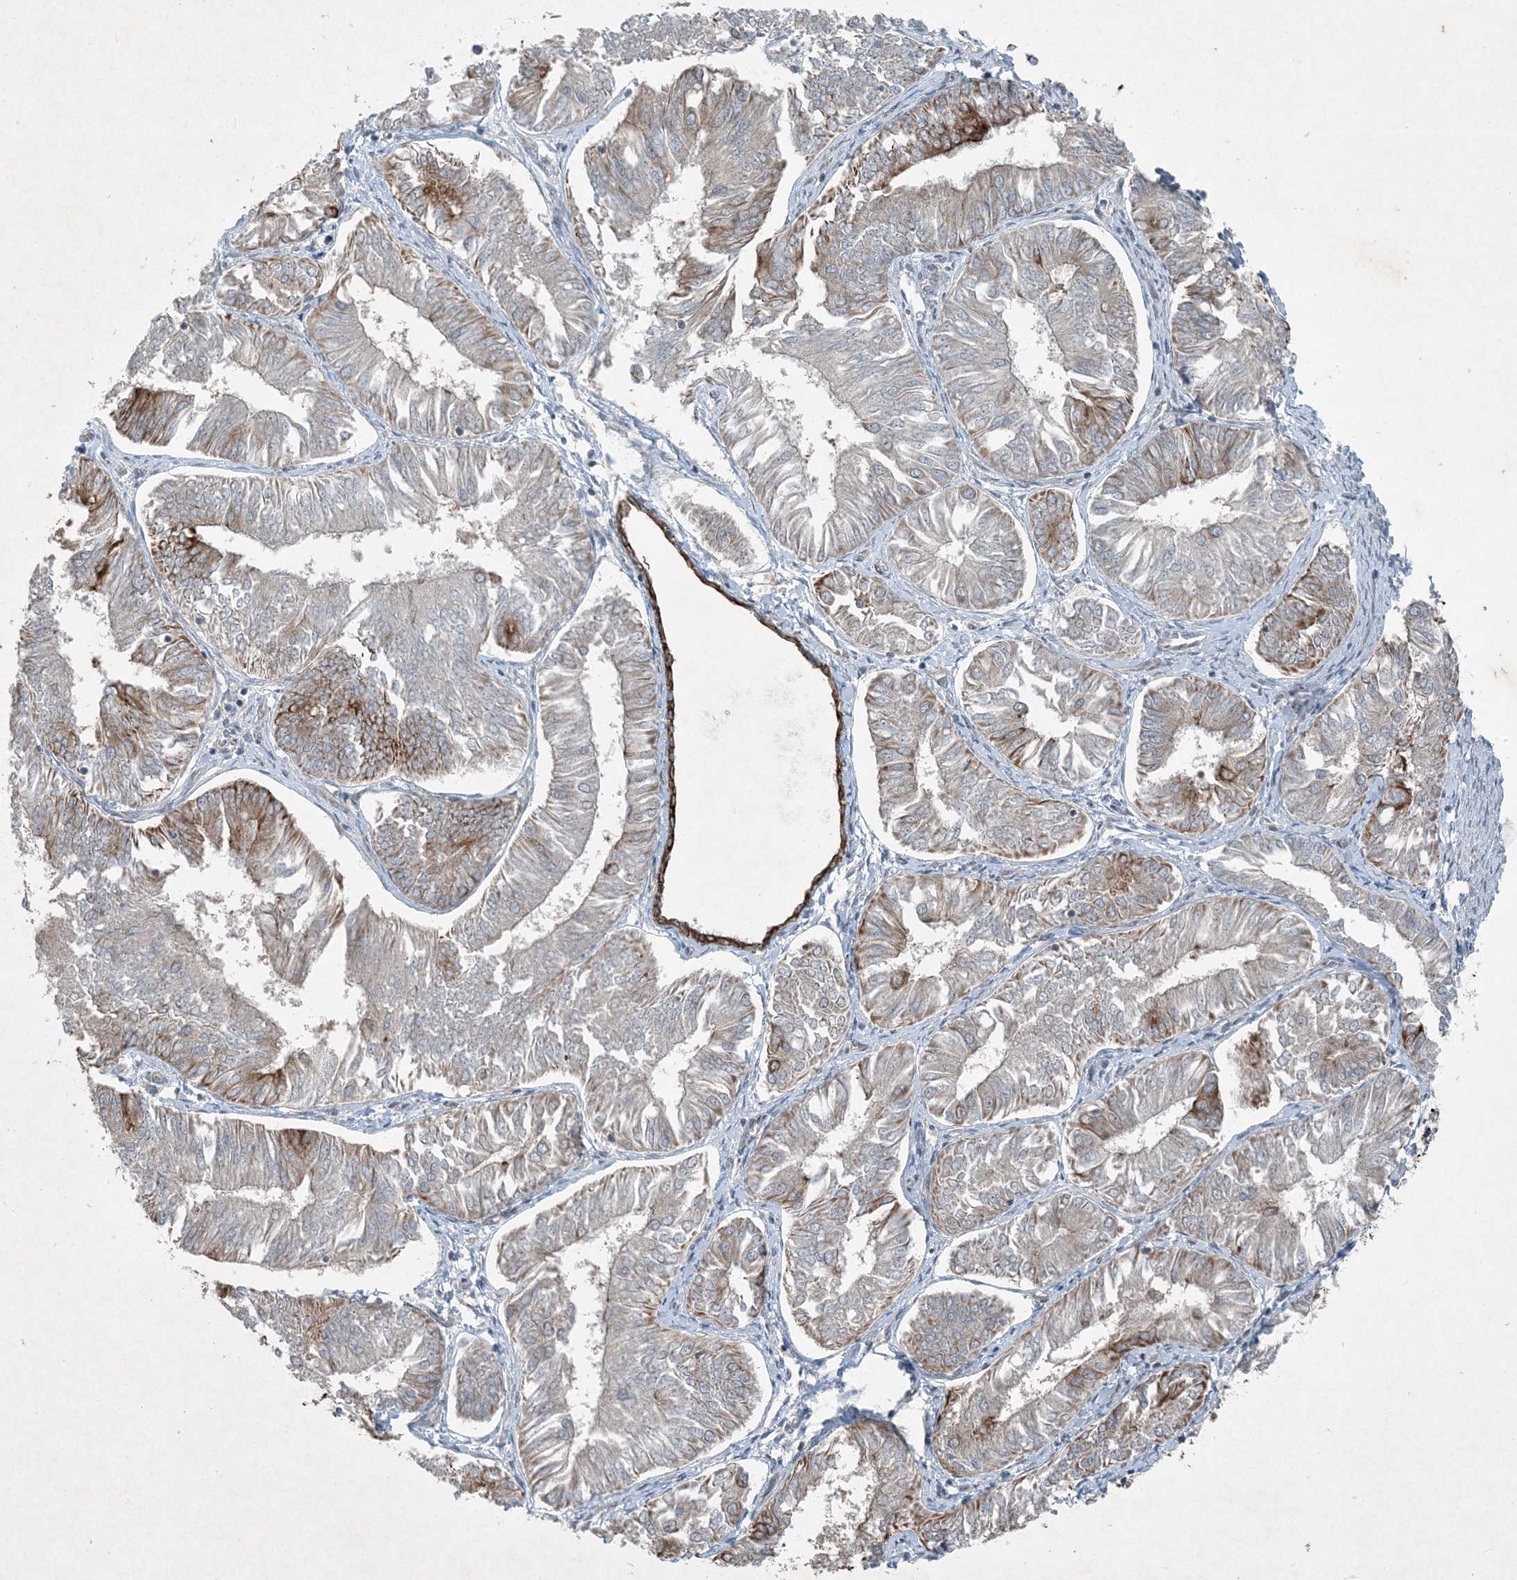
{"staining": {"intensity": "strong", "quantity": "<25%", "location": "cytoplasmic/membranous"}, "tissue": "endometrial cancer", "cell_type": "Tumor cells", "image_type": "cancer", "snomed": [{"axis": "morphology", "description": "Adenocarcinoma, NOS"}, {"axis": "topography", "description": "Endometrium"}], "caption": "IHC (DAB (3,3'-diaminobenzidine)) staining of human endometrial adenocarcinoma displays strong cytoplasmic/membranous protein positivity in approximately <25% of tumor cells. (IHC, brightfield microscopy, high magnification).", "gene": "PC", "patient": {"sex": "female", "age": 58}}